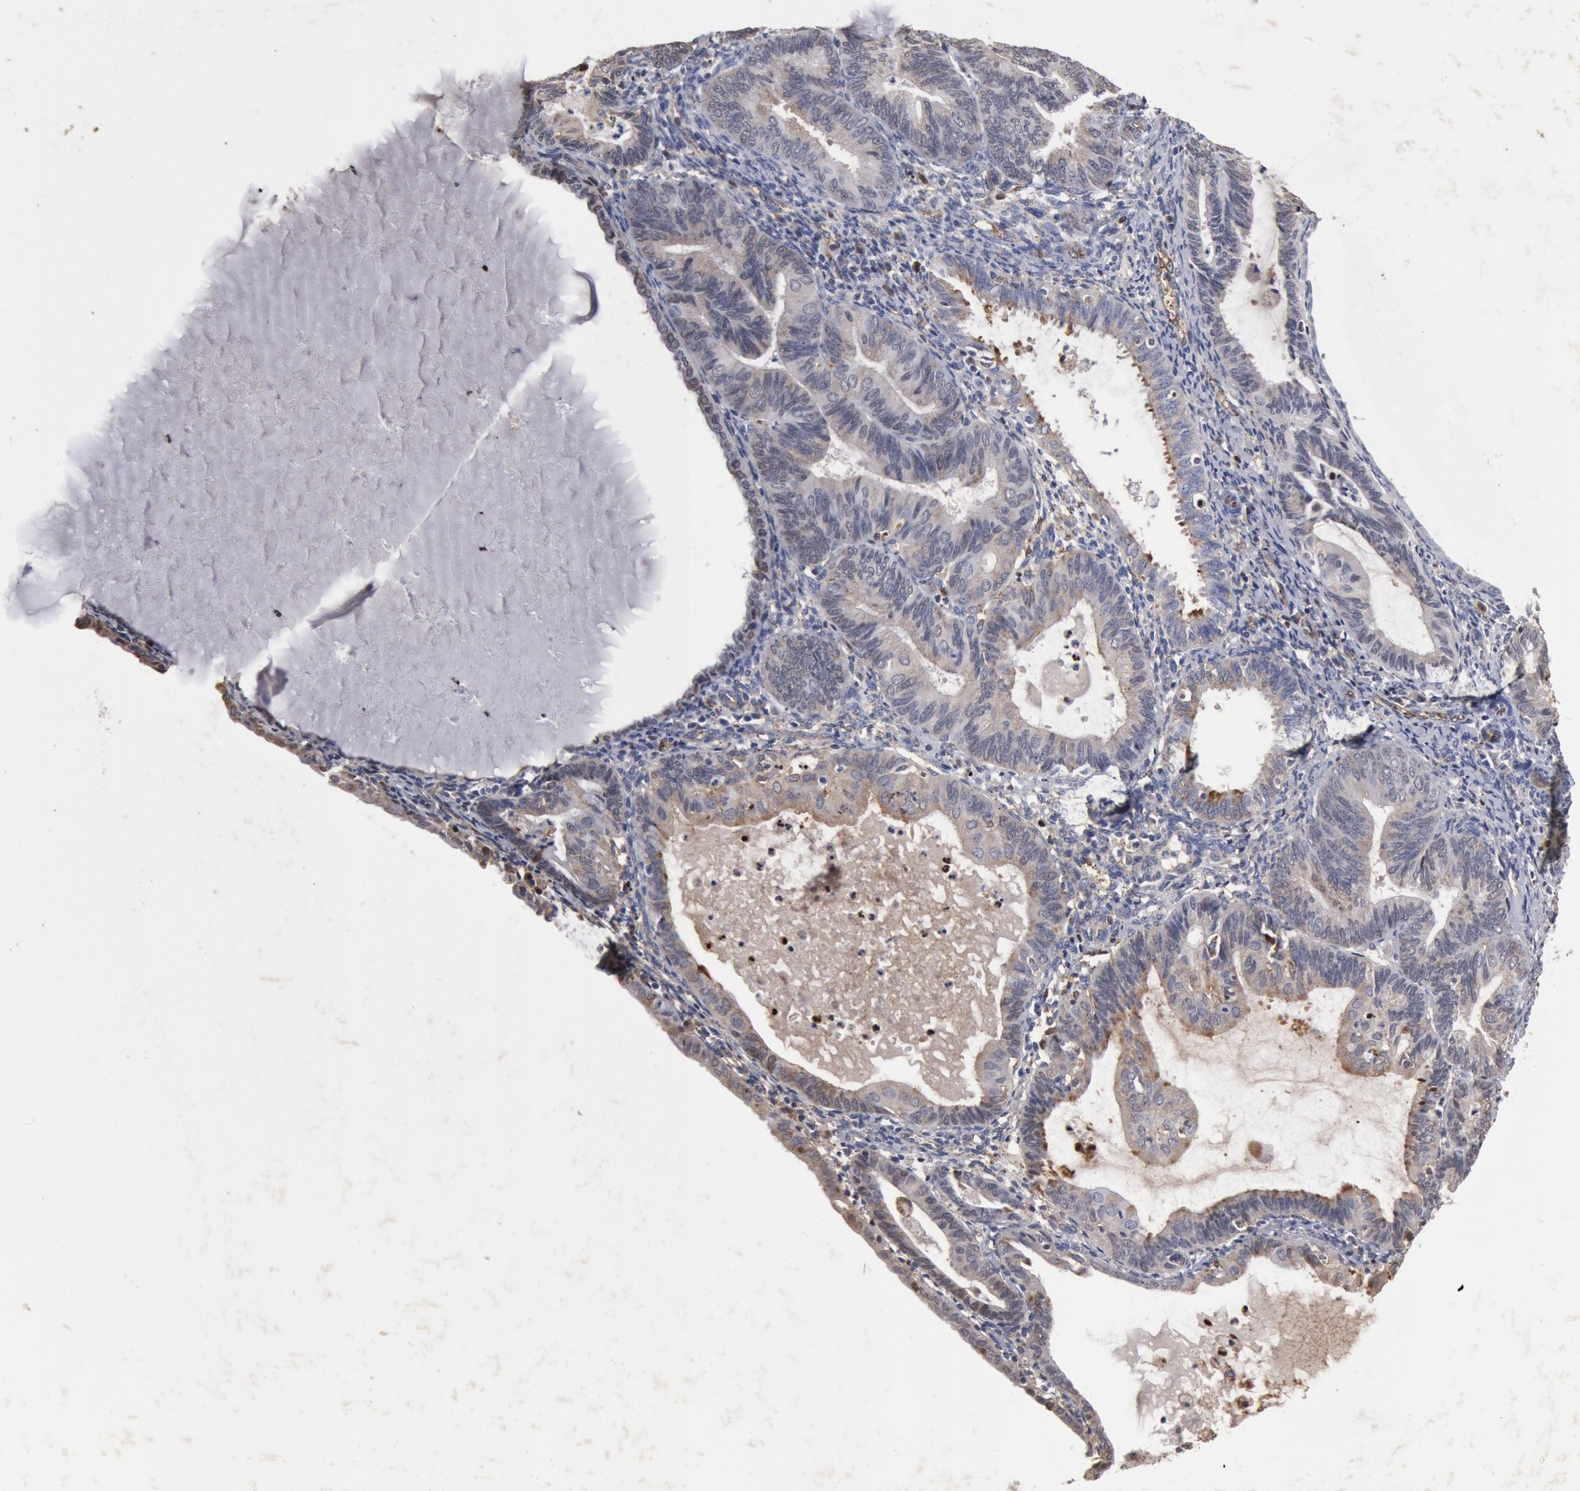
{"staining": {"intensity": "weak", "quantity": ">75%", "location": "cytoplasmic/membranous"}, "tissue": "endometrial cancer", "cell_type": "Tumor cells", "image_type": "cancer", "snomed": [{"axis": "morphology", "description": "Adenocarcinoma, NOS"}, {"axis": "topography", "description": "Endometrium"}], "caption": "Protein analysis of endometrial adenocarcinoma tissue displays weak cytoplasmic/membranous staining in approximately >75% of tumor cells.", "gene": "FOXA2", "patient": {"sex": "female", "age": 63}}